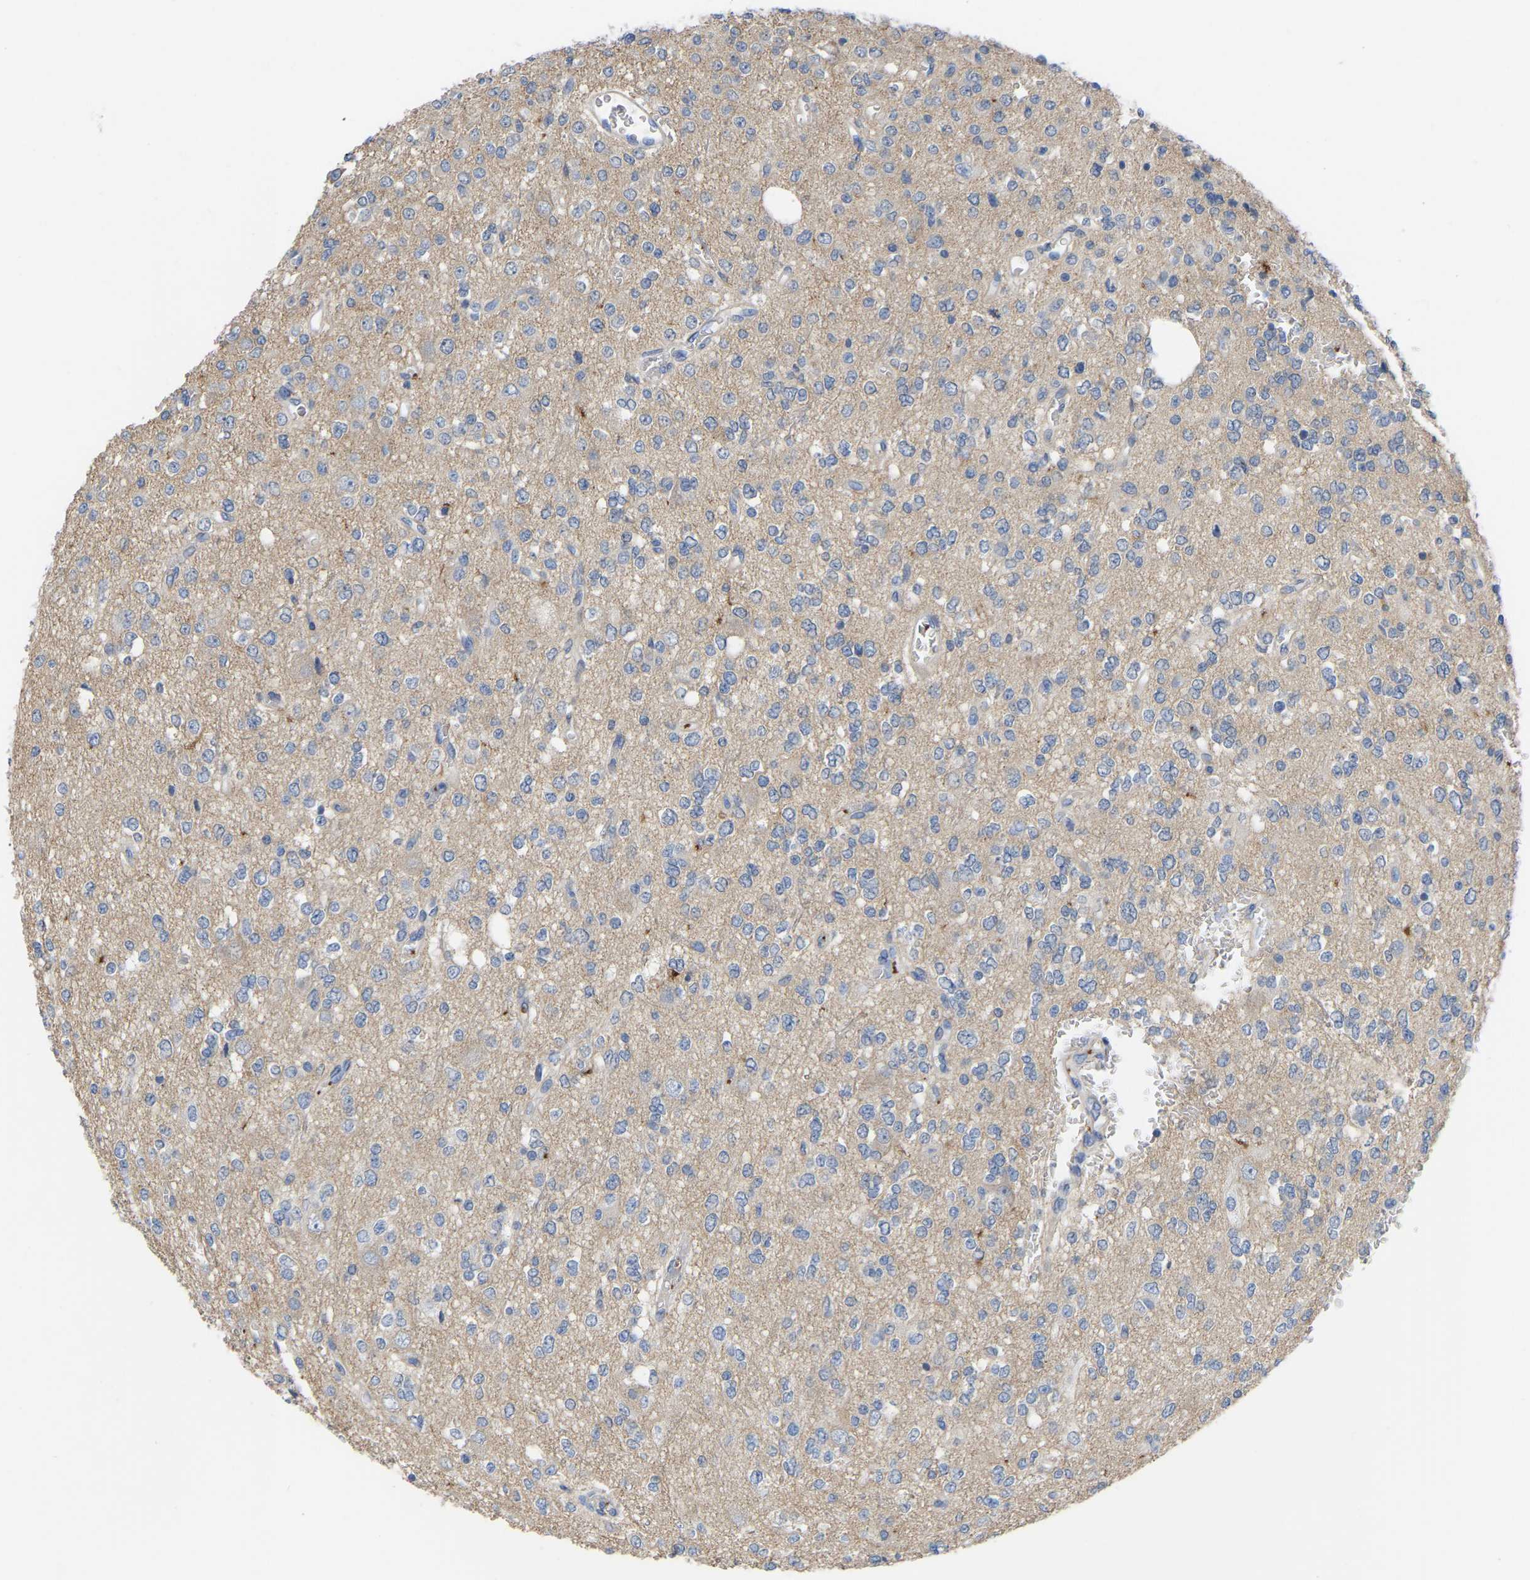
{"staining": {"intensity": "negative", "quantity": "none", "location": "none"}, "tissue": "glioma", "cell_type": "Tumor cells", "image_type": "cancer", "snomed": [{"axis": "morphology", "description": "Glioma, malignant, Low grade"}, {"axis": "topography", "description": "Brain"}], "caption": "Micrograph shows no significant protein staining in tumor cells of glioma.", "gene": "ZNF449", "patient": {"sex": "male", "age": 38}}